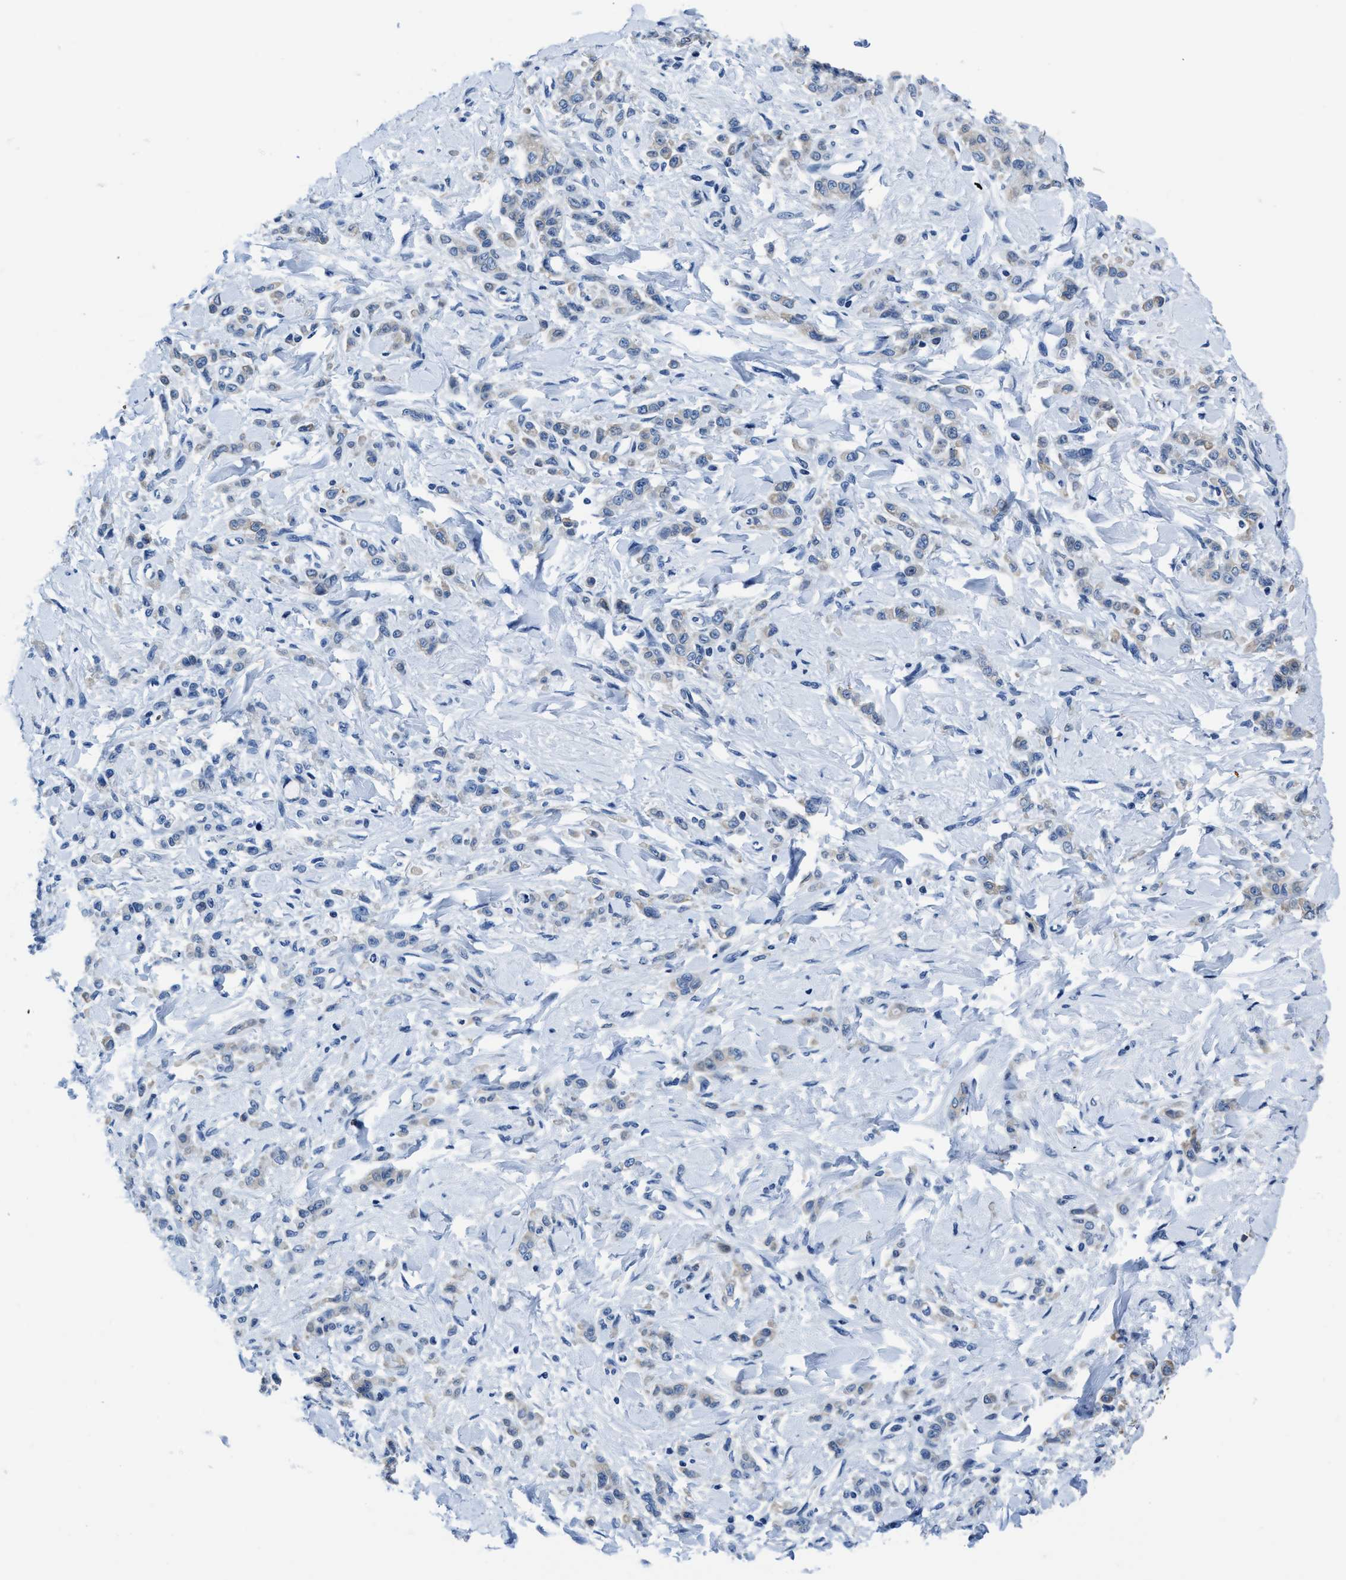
{"staining": {"intensity": "negative", "quantity": "none", "location": "none"}, "tissue": "stomach cancer", "cell_type": "Tumor cells", "image_type": "cancer", "snomed": [{"axis": "morphology", "description": "Normal tissue, NOS"}, {"axis": "morphology", "description": "Adenocarcinoma, NOS"}, {"axis": "topography", "description": "Stomach"}], "caption": "Tumor cells show no significant protein positivity in stomach cancer. The staining is performed using DAB brown chromogen with nuclei counter-stained in using hematoxylin.", "gene": "ASZ1", "patient": {"sex": "male", "age": 82}}